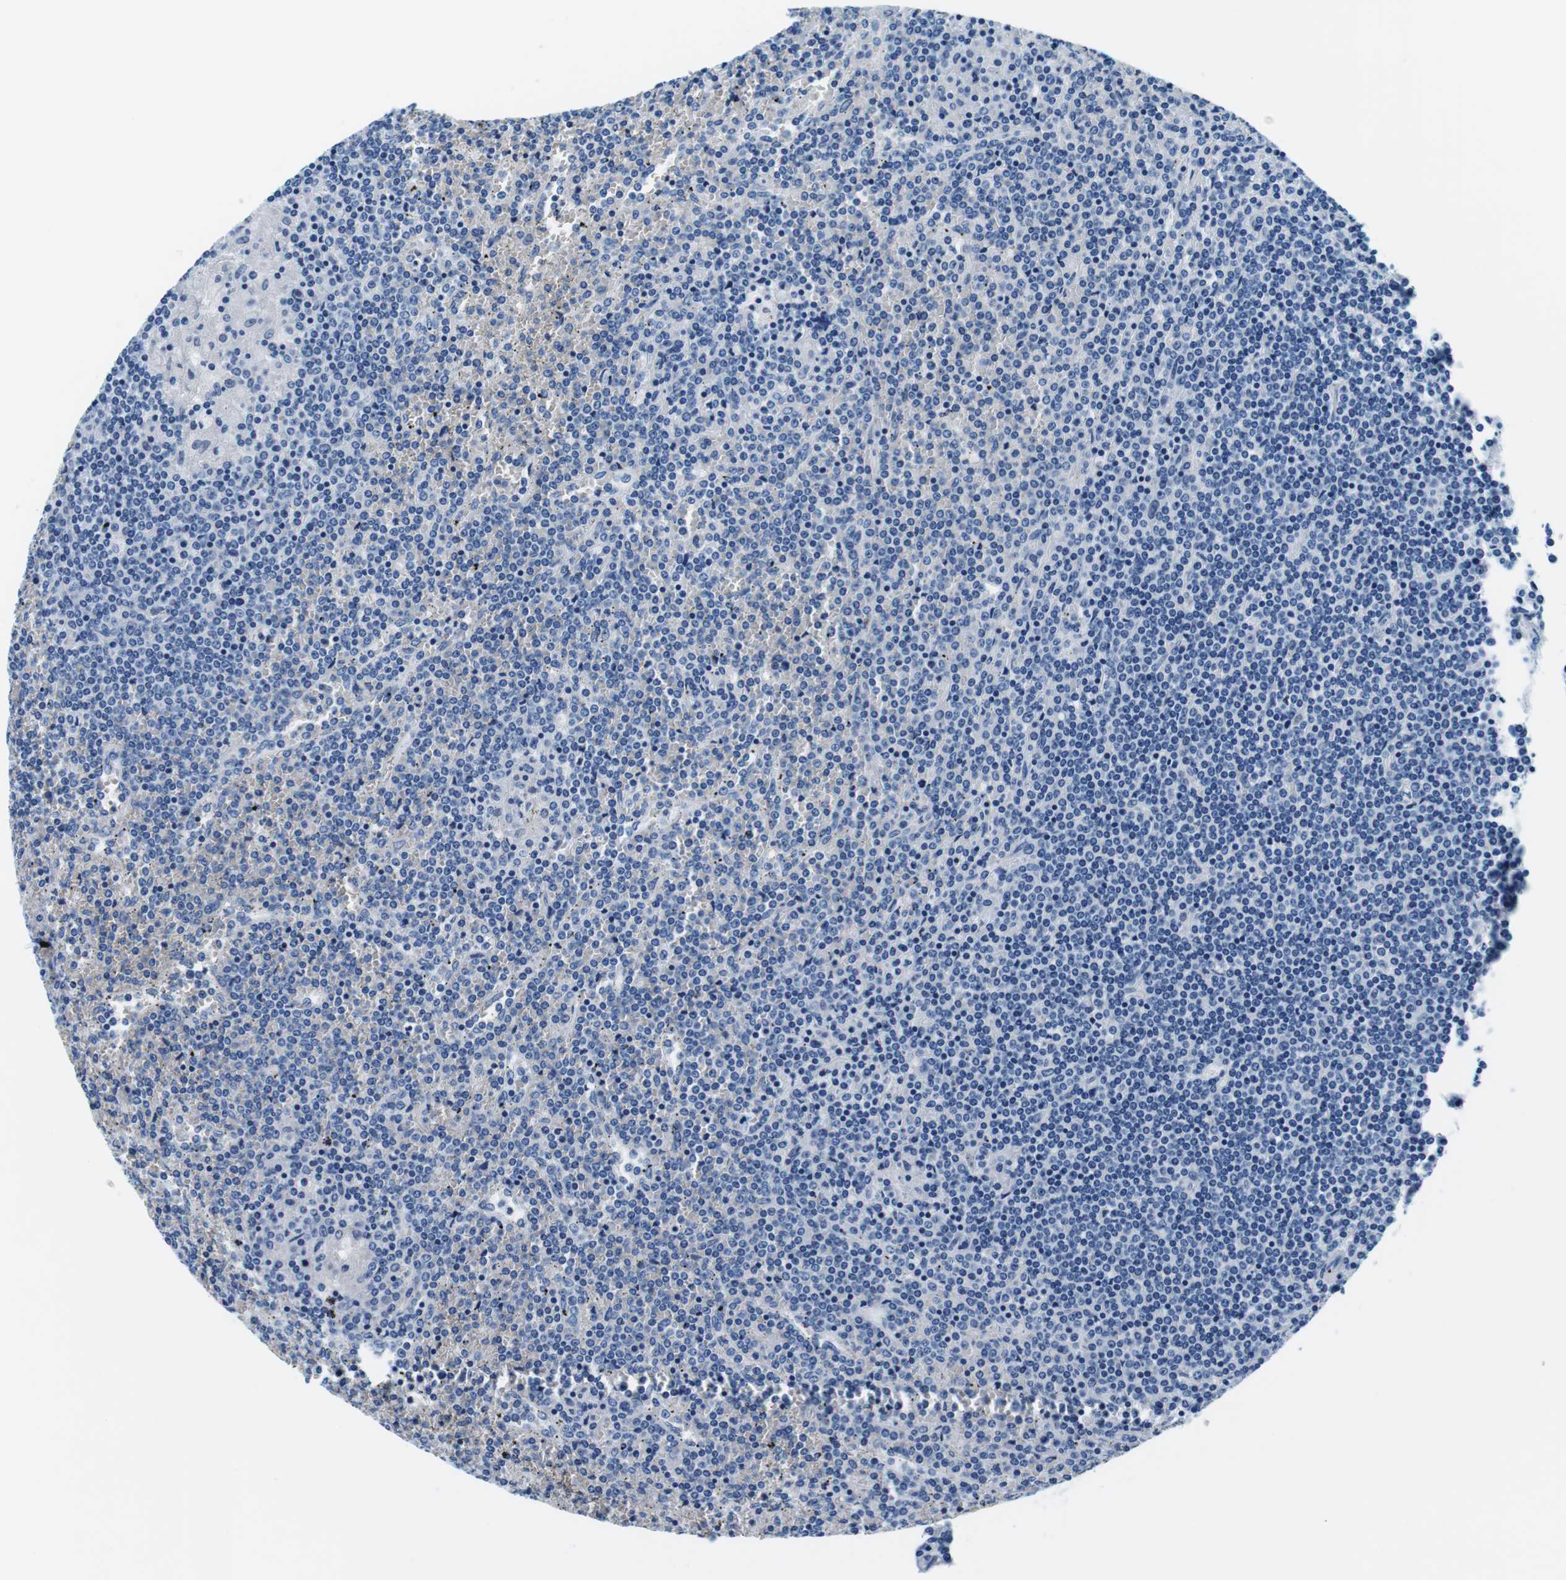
{"staining": {"intensity": "negative", "quantity": "none", "location": "none"}, "tissue": "lymphoma", "cell_type": "Tumor cells", "image_type": "cancer", "snomed": [{"axis": "morphology", "description": "Malignant lymphoma, non-Hodgkin's type, Low grade"}, {"axis": "topography", "description": "Spleen"}], "caption": "IHC of lymphoma demonstrates no positivity in tumor cells.", "gene": "ELANE", "patient": {"sex": "female", "age": 19}}